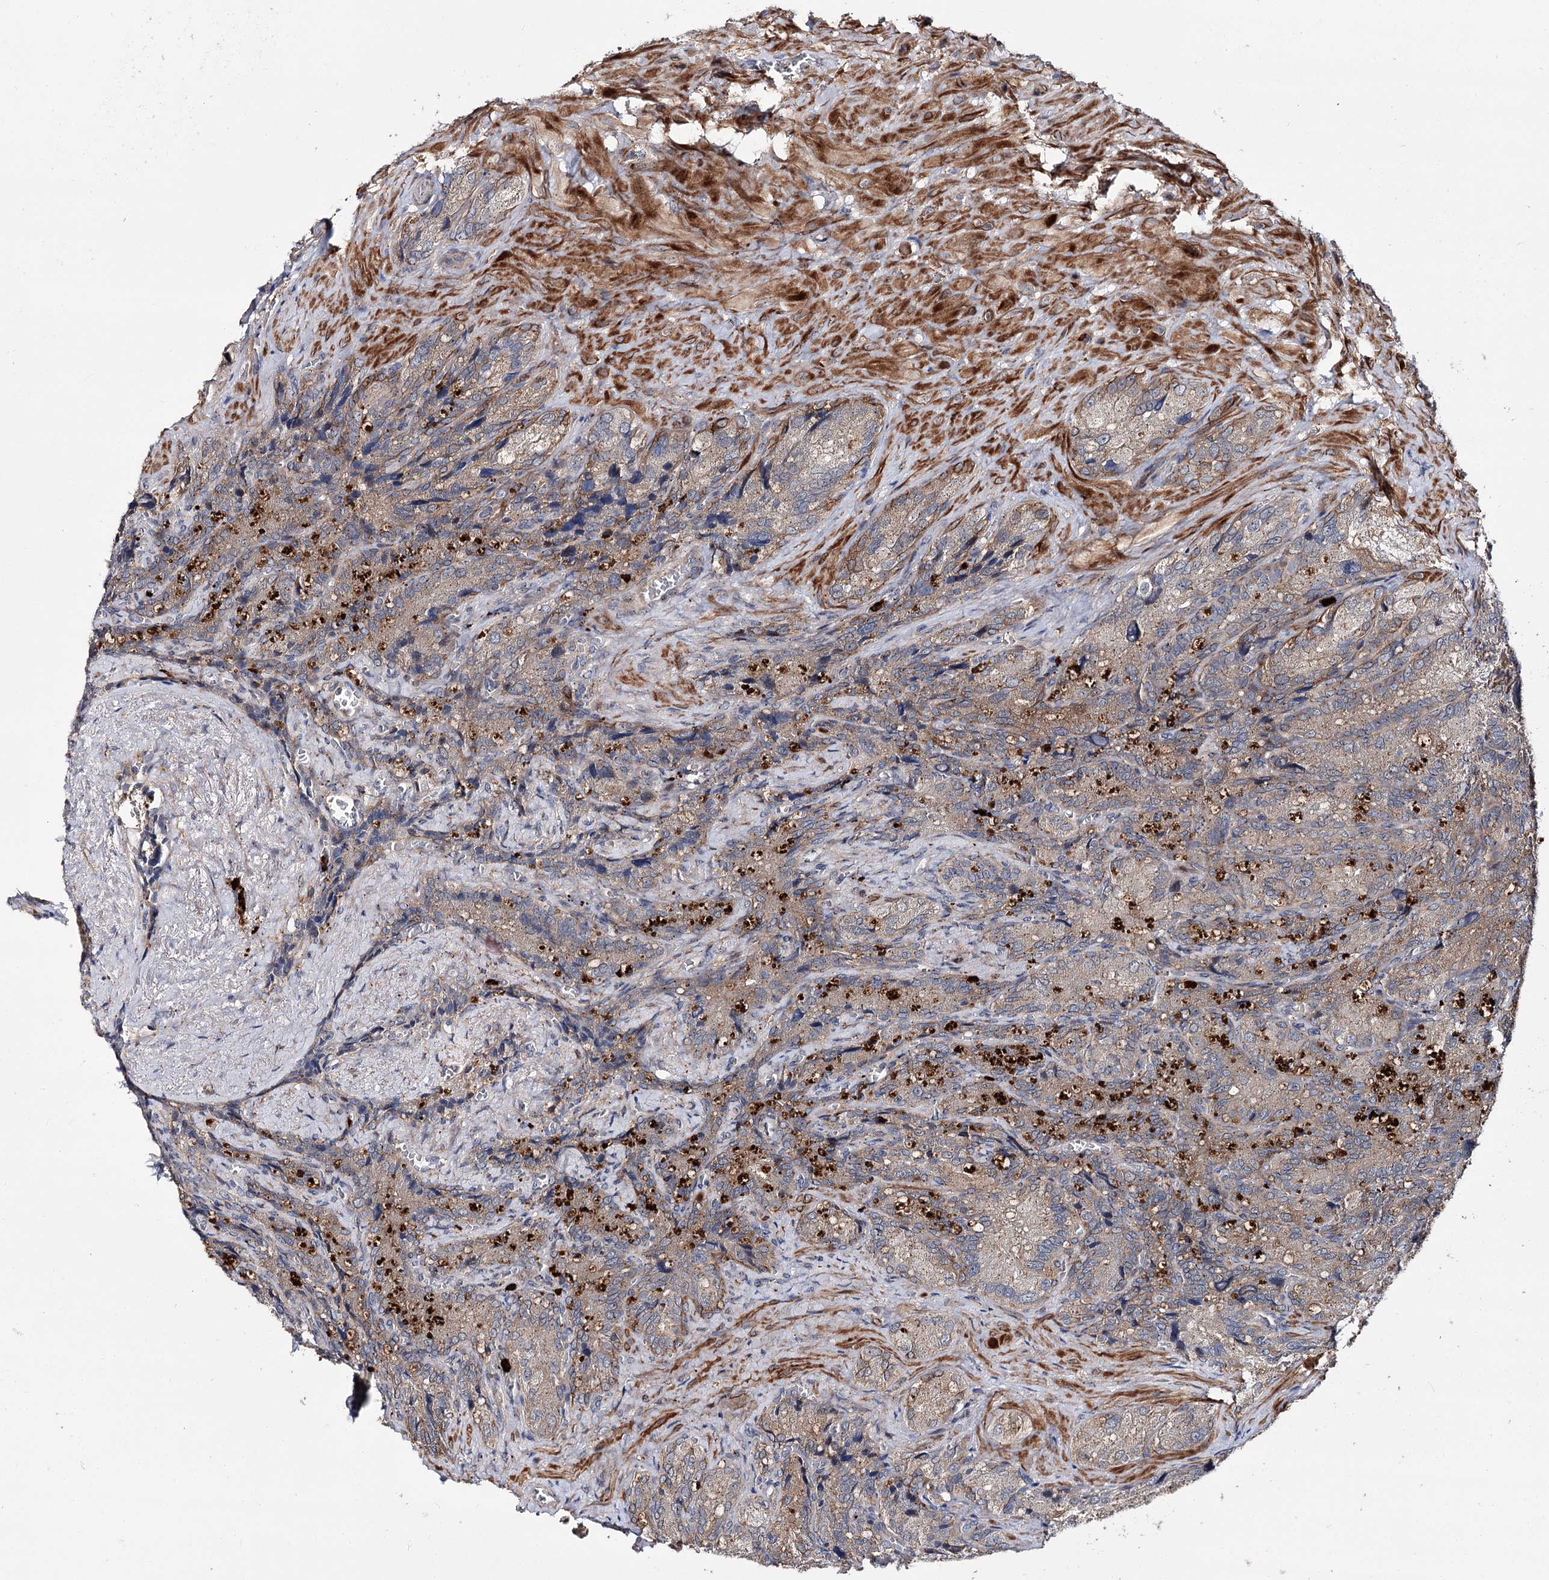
{"staining": {"intensity": "weak", "quantity": ">75%", "location": "cytoplasmic/membranous"}, "tissue": "seminal vesicle", "cell_type": "Glandular cells", "image_type": "normal", "snomed": [{"axis": "morphology", "description": "Normal tissue, NOS"}, {"axis": "topography", "description": "Seminal veicle"}], "caption": "IHC (DAB (3,3'-diaminobenzidine)) staining of unremarkable human seminal vesicle shows weak cytoplasmic/membranous protein expression in approximately >75% of glandular cells.", "gene": "MINDY3", "patient": {"sex": "male", "age": 62}}